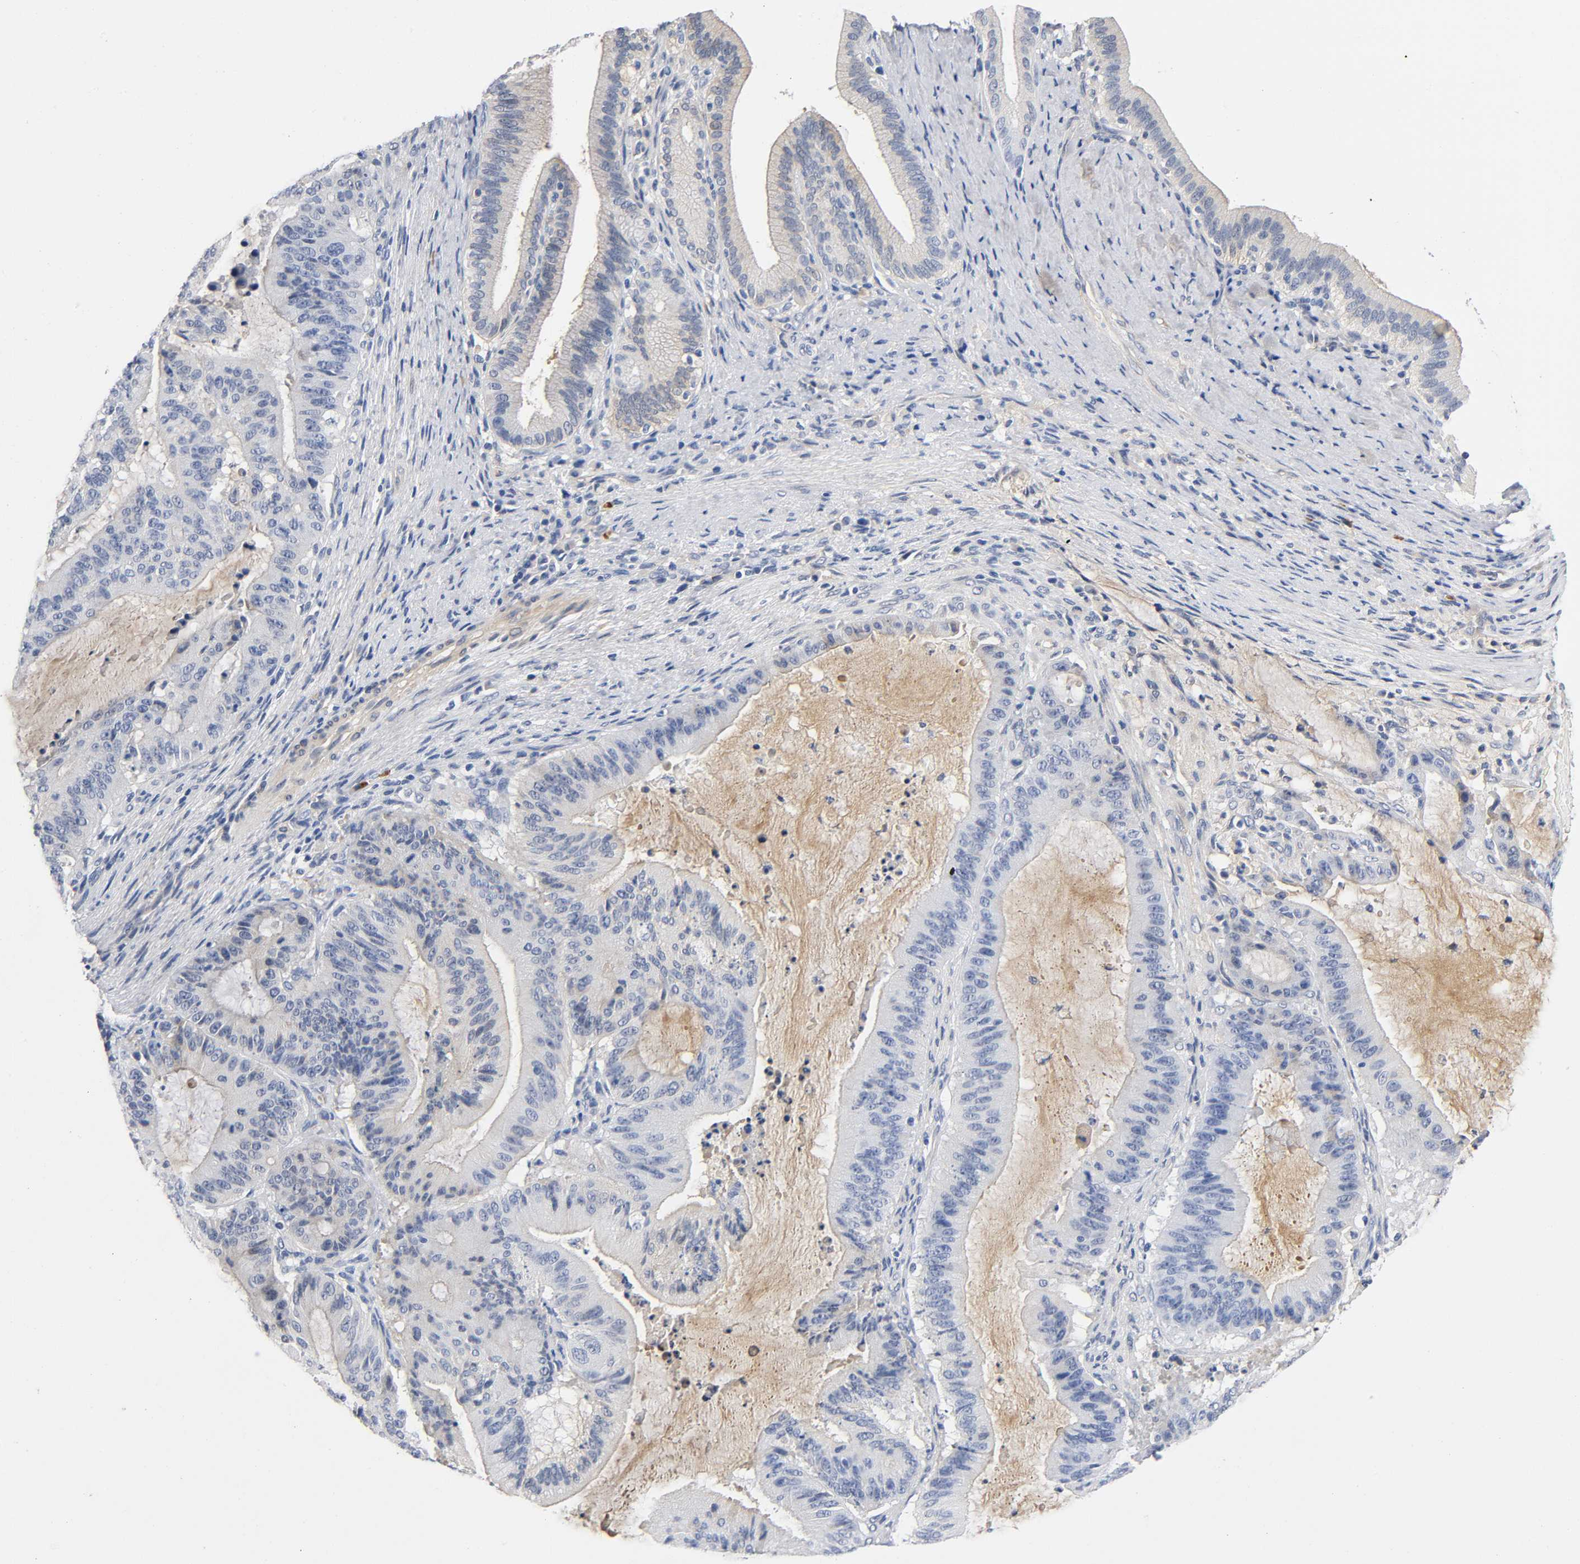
{"staining": {"intensity": "weak", "quantity": "<25%", "location": "cytoplasmic/membranous"}, "tissue": "liver cancer", "cell_type": "Tumor cells", "image_type": "cancer", "snomed": [{"axis": "morphology", "description": "Cholangiocarcinoma"}, {"axis": "topography", "description": "Liver"}], "caption": "Immunohistochemistry (IHC) photomicrograph of neoplastic tissue: liver cancer stained with DAB (3,3'-diaminobenzidine) displays no significant protein positivity in tumor cells.", "gene": "TNC", "patient": {"sex": "female", "age": 73}}